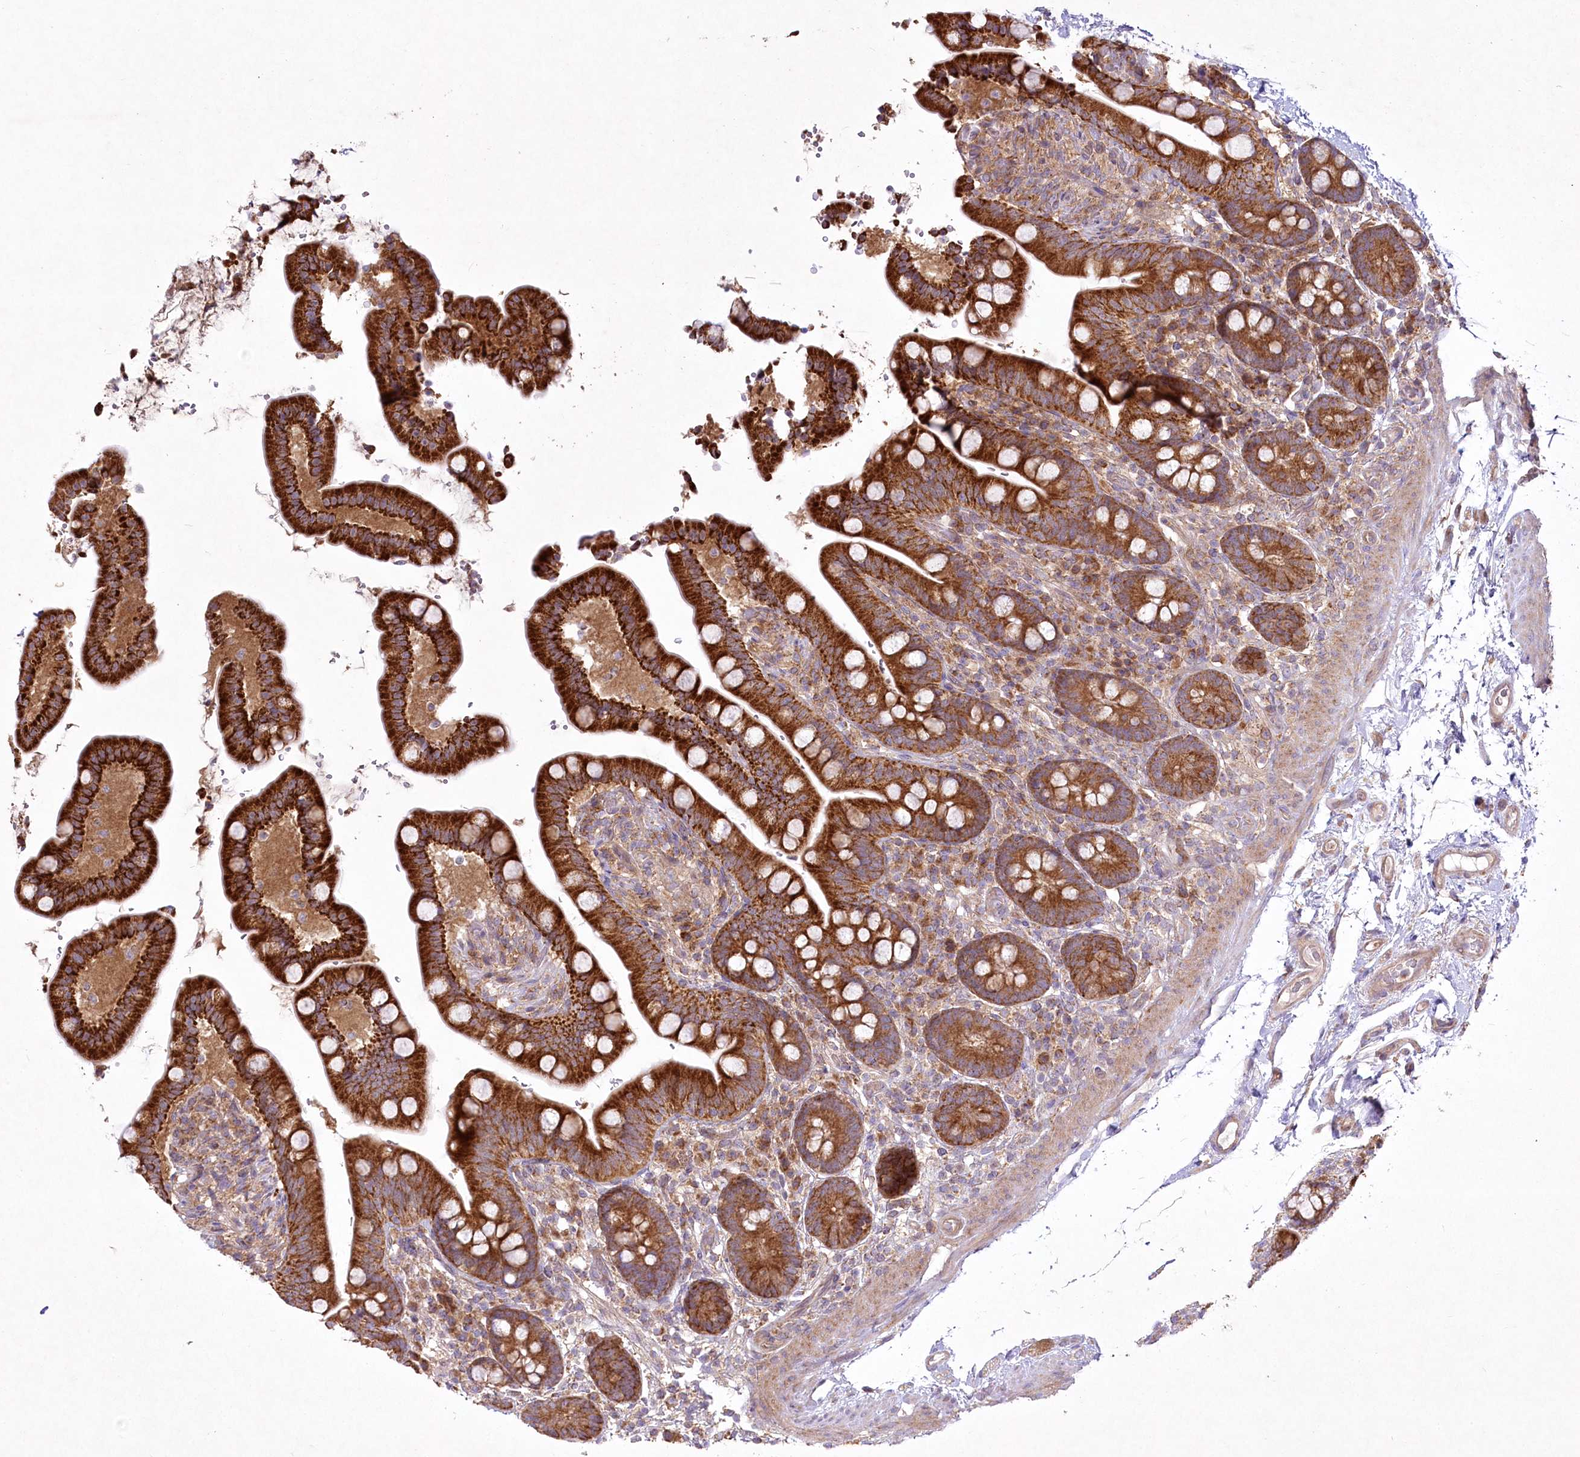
{"staining": {"intensity": "weak", "quantity": ">75%", "location": "cytoplasmic/membranous"}, "tissue": "colon", "cell_type": "Endothelial cells", "image_type": "normal", "snomed": [{"axis": "morphology", "description": "Normal tissue, NOS"}, {"axis": "topography", "description": "Smooth muscle"}, {"axis": "topography", "description": "Colon"}], "caption": "The image shows immunohistochemical staining of unremarkable colon. There is weak cytoplasmic/membranous positivity is identified in approximately >75% of endothelial cells.", "gene": "PYROXD1", "patient": {"sex": "male", "age": 73}}